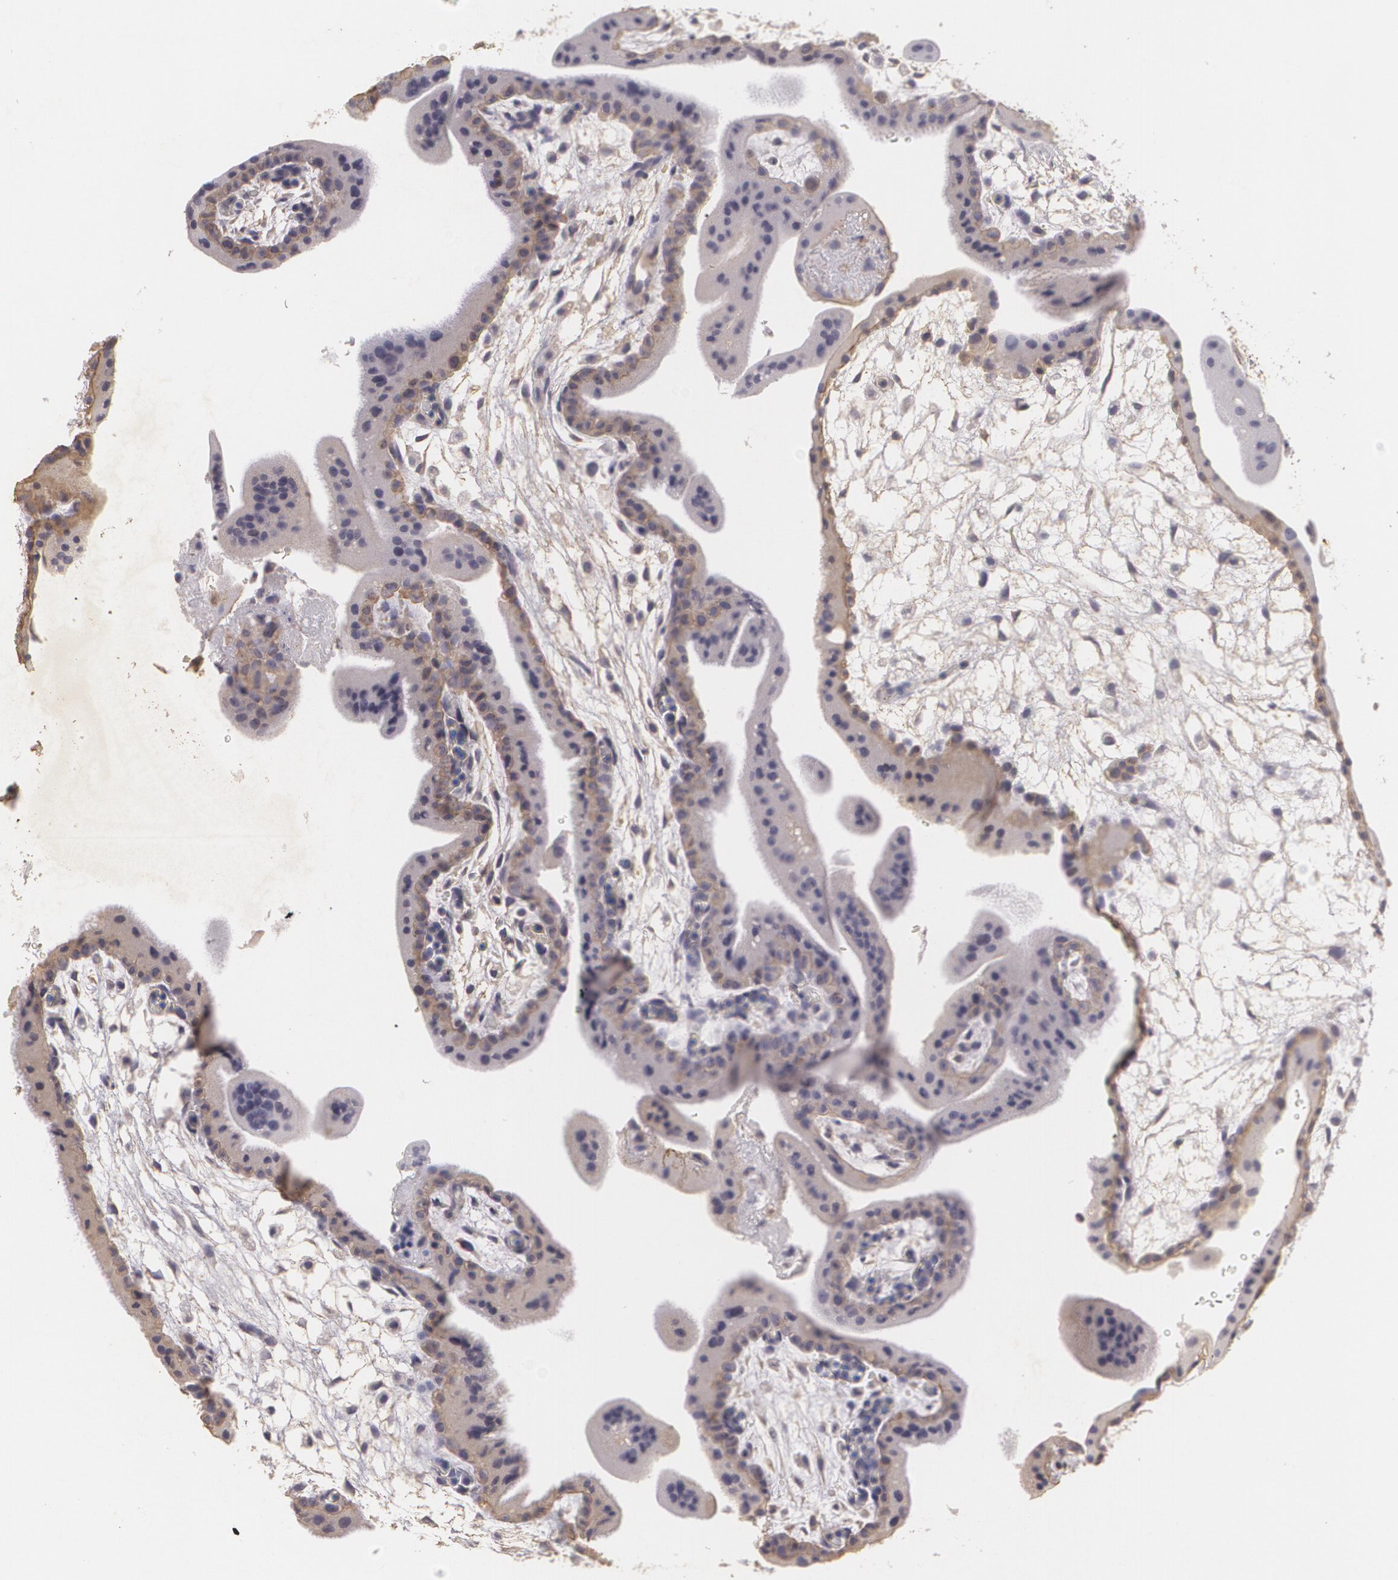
{"staining": {"intensity": "weak", "quantity": ">75%", "location": "cytoplasmic/membranous"}, "tissue": "placenta", "cell_type": "Decidual cells", "image_type": "normal", "snomed": [{"axis": "morphology", "description": "Normal tissue, NOS"}, {"axis": "topography", "description": "Placenta"}], "caption": "The immunohistochemical stain highlights weak cytoplasmic/membranous staining in decidual cells of benign placenta. The protein of interest is shown in brown color, while the nuclei are stained blue.", "gene": "KCNA4", "patient": {"sex": "female", "age": 35}}